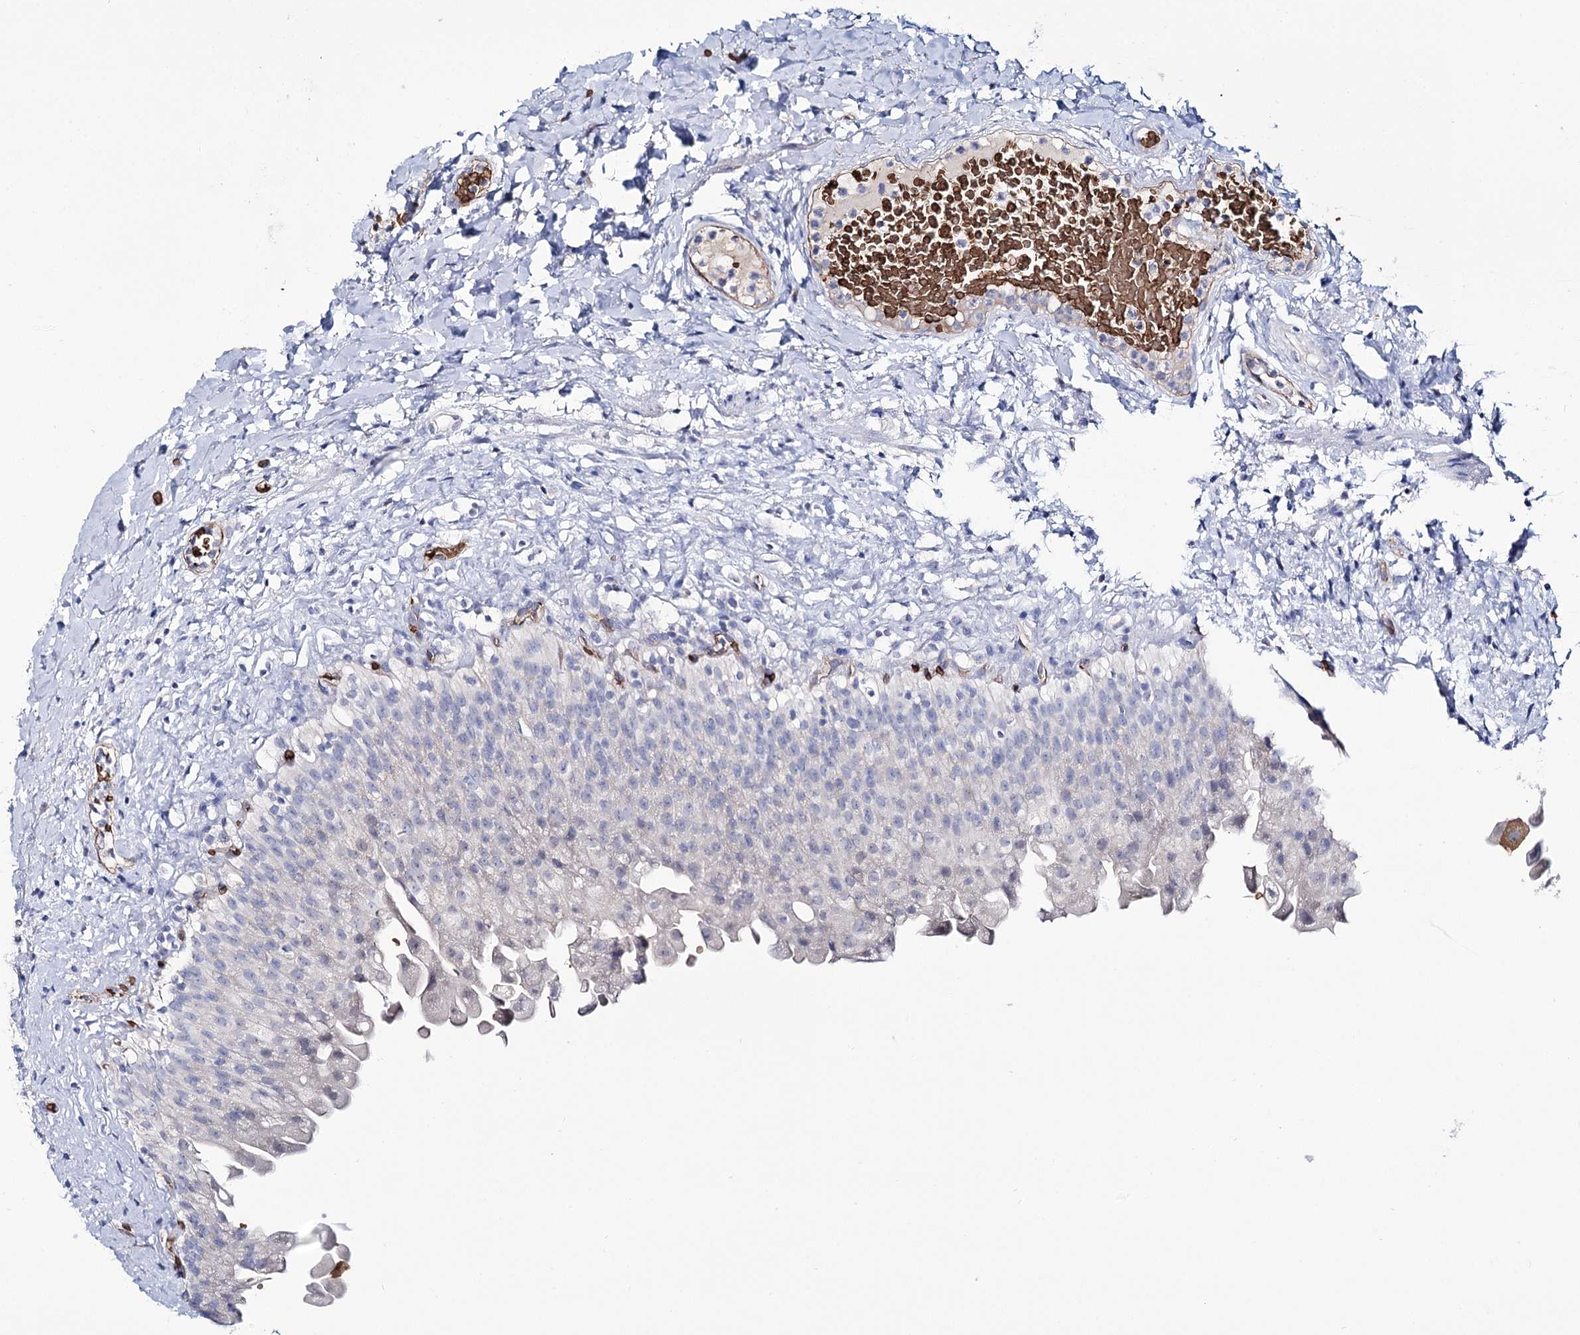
{"staining": {"intensity": "strong", "quantity": "<25%", "location": "cytoplasmic/membranous"}, "tissue": "urinary bladder", "cell_type": "Urothelial cells", "image_type": "normal", "snomed": [{"axis": "morphology", "description": "Normal tissue, NOS"}, {"axis": "topography", "description": "Urinary bladder"}], "caption": "High-magnification brightfield microscopy of unremarkable urinary bladder stained with DAB (3,3'-diaminobenzidine) (brown) and counterstained with hematoxylin (blue). urothelial cells exhibit strong cytoplasmic/membranous positivity is present in about<25% of cells. The staining was performed using DAB (3,3'-diaminobenzidine) to visualize the protein expression in brown, while the nuclei were stained in blue with hematoxylin (Magnification: 20x).", "gene": "GBF1", "patient": {"sex": "female", "age": 27}}